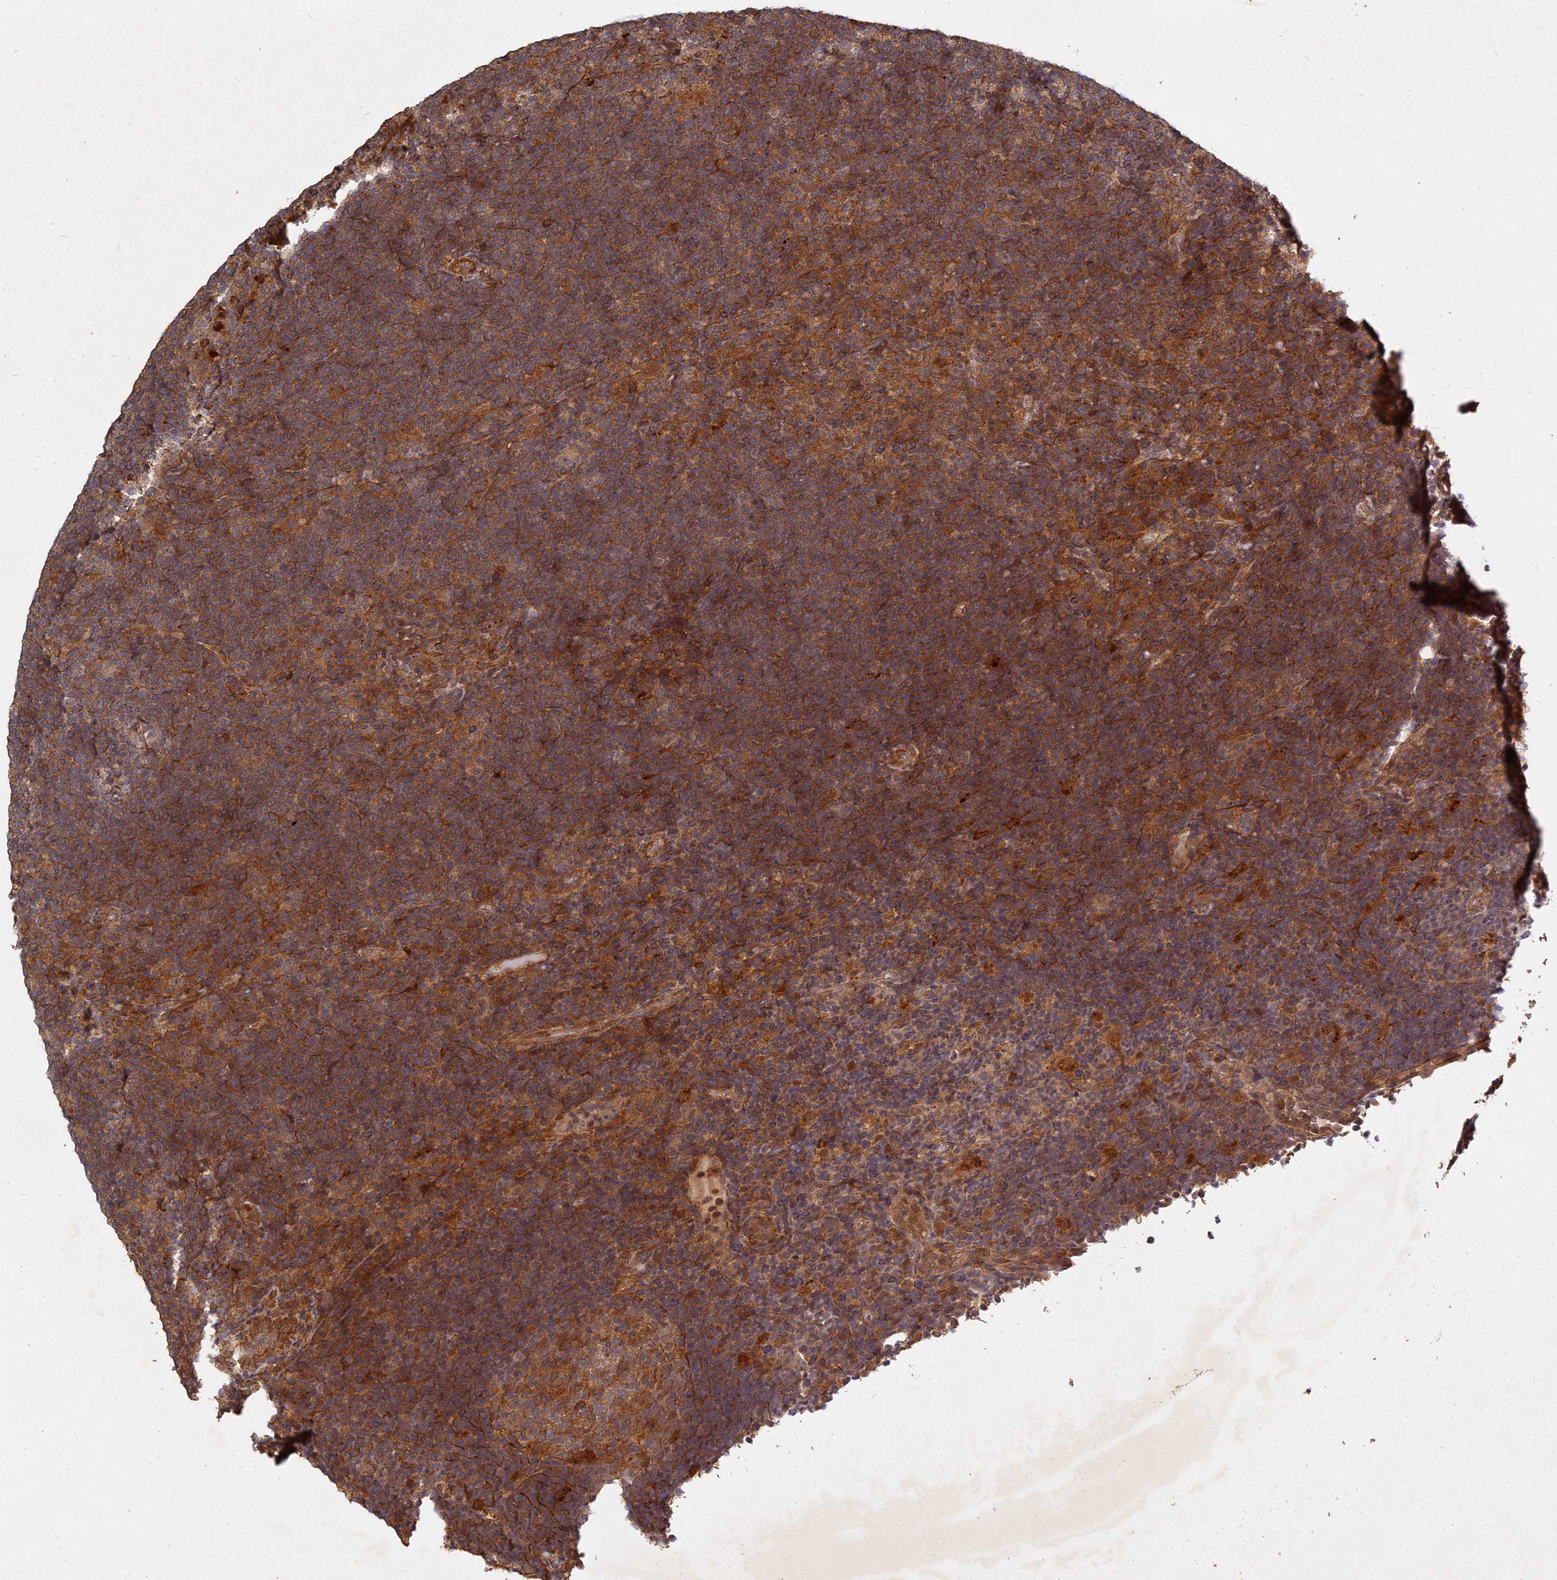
{"staining": {"intensity": "moderate", "quantity": ">75%", "location": "cytoplasmic/membranous"}, "tissue": "lymphoma", "cell_type": "Tumor cells", "image_type": "cancer", "snomed": [{"axis": "morphology", "description": "Hodgkin's disease, NOS"}, {"axis": "topography", "description": "Lymph node"}], "caption": "High-magnification brightfield microscopy of lymphoma stained with DAB (3,3'-diaminobenzidine) (brown) and counterstained with hematoxylin (blue). tumor cells exhibit moderate cytoplasmic/membranous staining is present in approximately>75% of cells. (Stains: DAB (3,3'-diaminobenzidine) in brown, nuclei in blue, Microscopy: brightfield microscopy at high magnification).", "gene": "UBE2W", "patient": {"sex": "female", "age": 57}}